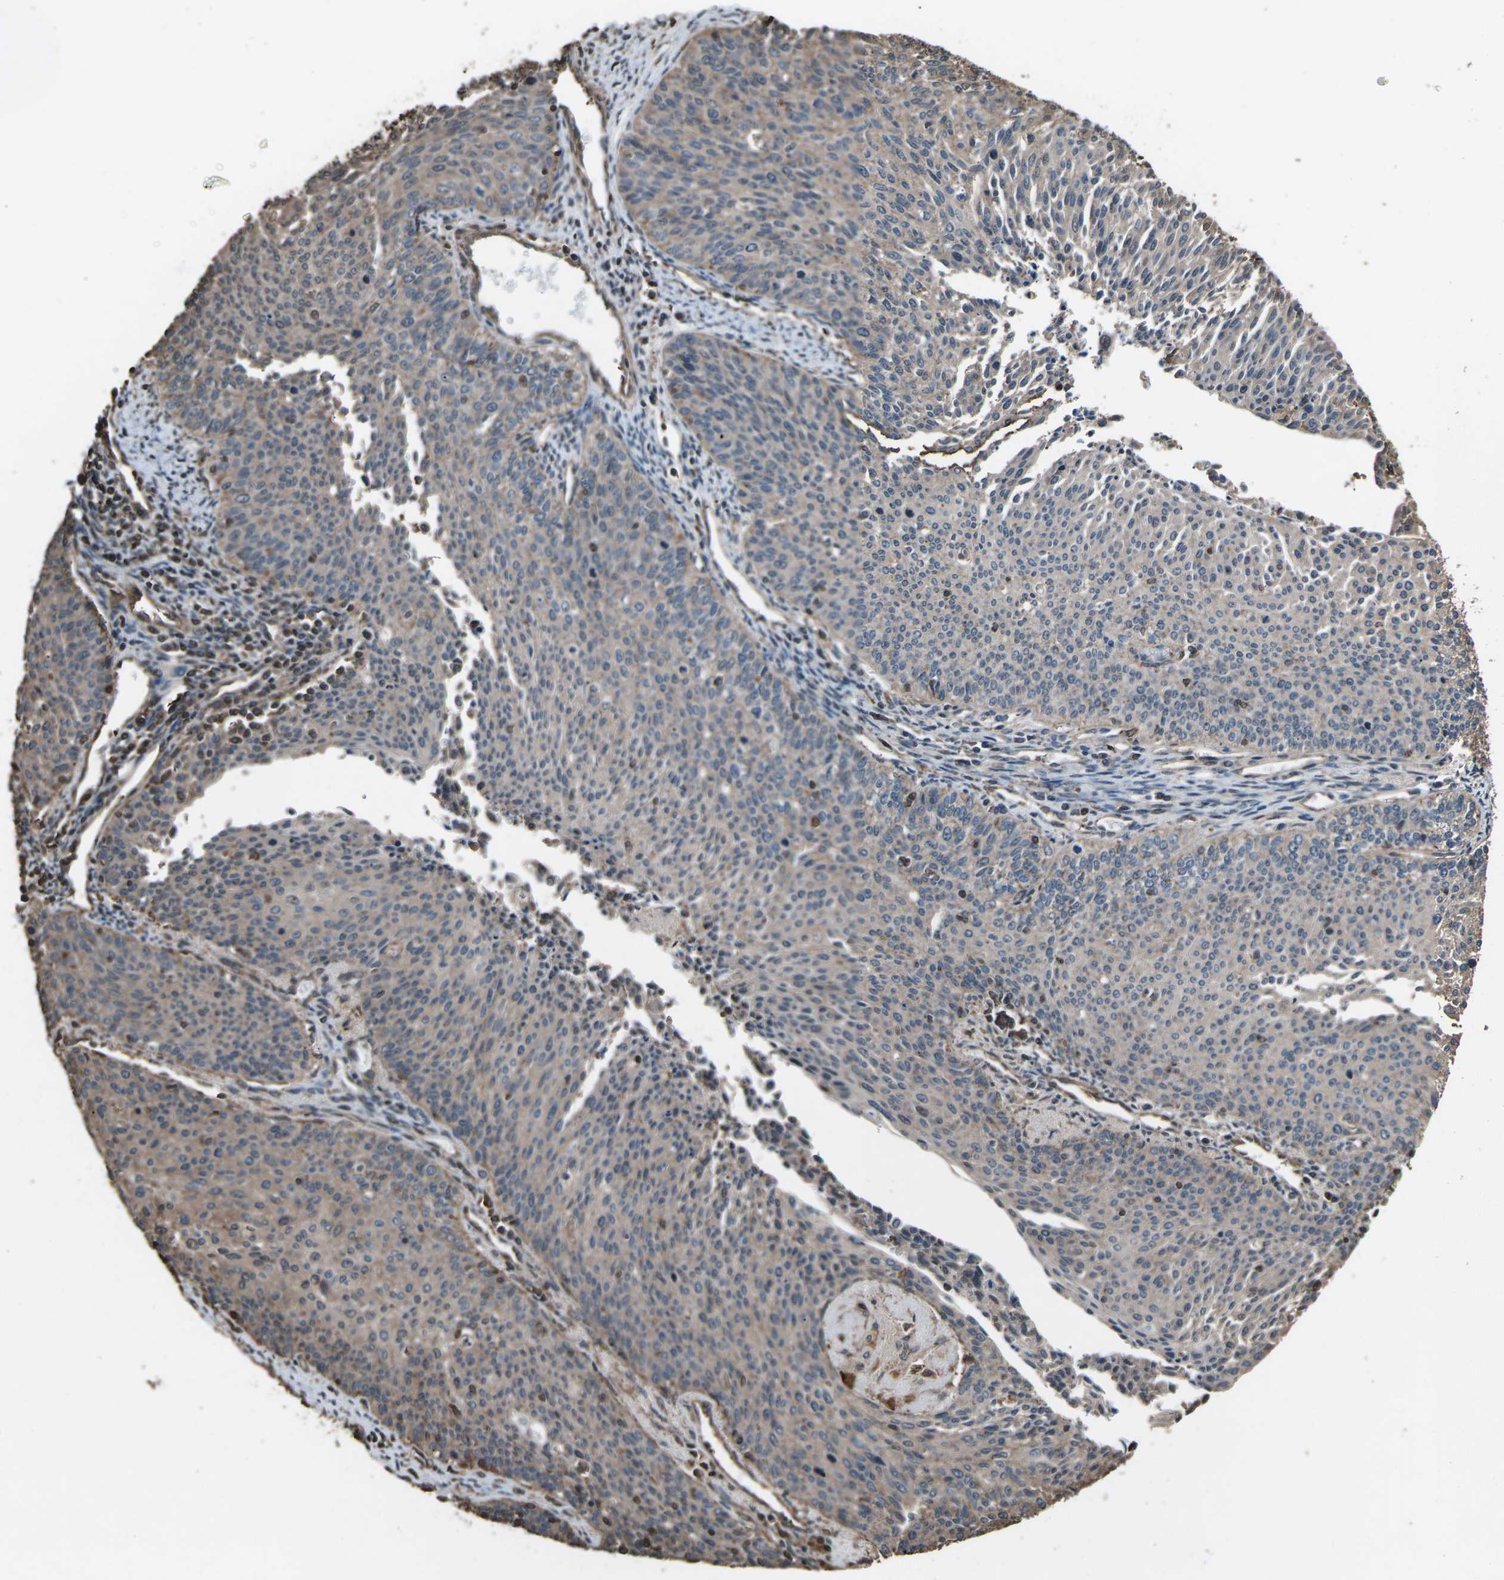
{"staining": {"intensity": "weak", "quantity": ">75%", "location": "cytoplasmic/membranous"}, "tissue": "cervical cancer", "cell_type": "Tumor cells", "image_type": "cancer", "snomed": [{"axis": "morphology", "description": "Squamous cell carcinoma, NOS"}, {"axis": "topography", "description": "Cervix"}], "caption": "The image displays a brown stain indicating the presence of a protein in the cytoplasmic/membranous of tumor cells in cervical cancer. (Stains: DAB in brown, nuclei in blue, Microscopy: brightfield microscopy at high magnification).", "gene": "DHPS", "patient": {"sex": "female", "age": 55}}